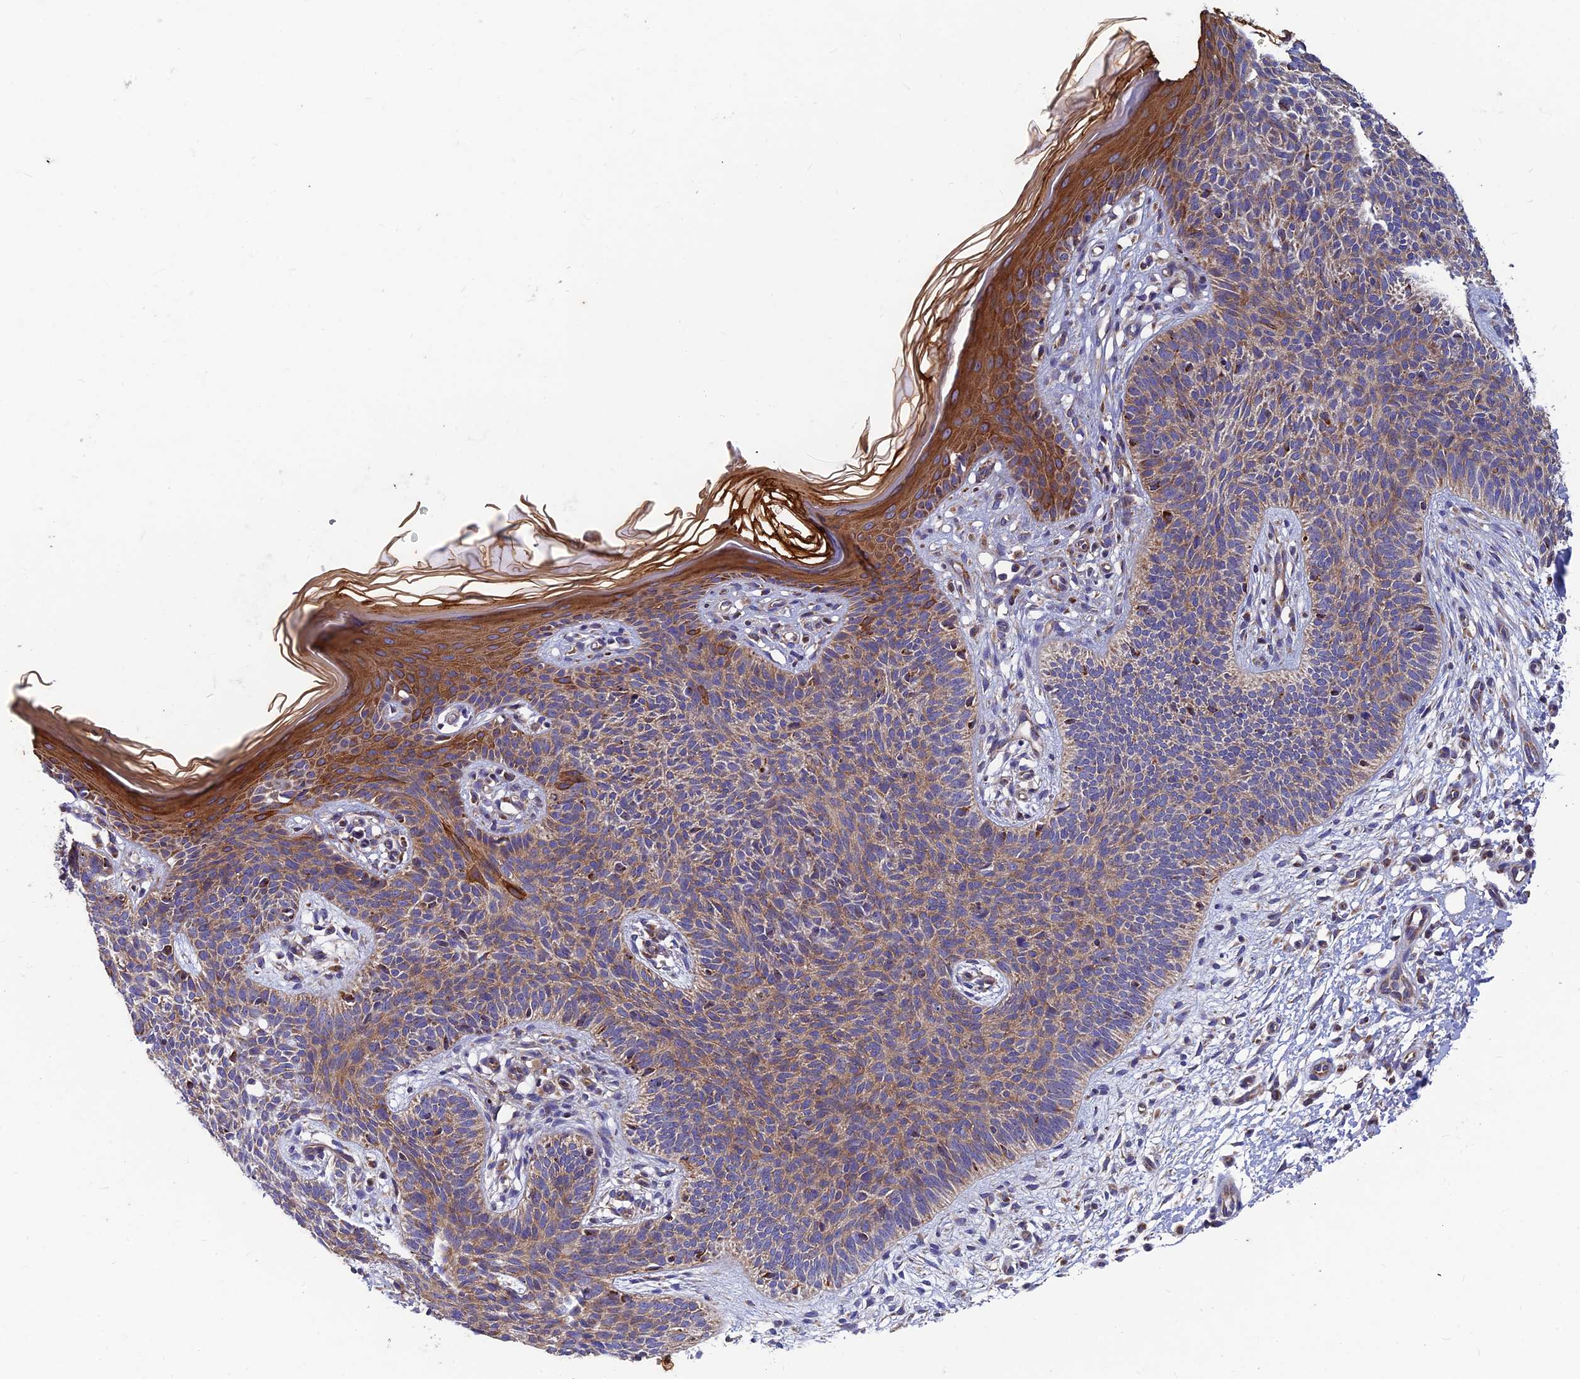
{"staining": {"intensity": "moderate", "quantity": ">75%", "location": "cytoplasmic/membranous"}, "tissue": "skin cancer", "cell_type": "Tumor cells", "image_type": "cancer", "snomed": [{"axis": "morphology", "description": "Basal cell carcinoma"}, {"axis": "topography", "description": "Skin"}], "caption": "A brown stain labels moderate cytoplasmic/membranous staining of a protein in basal cell carcinoma (skin) tumor cells. (DAB IHC, brown staining for protein, blue staining for nuclei).", "gene": "MRPS9", "patient": {"sex": "female", "age": 66}}